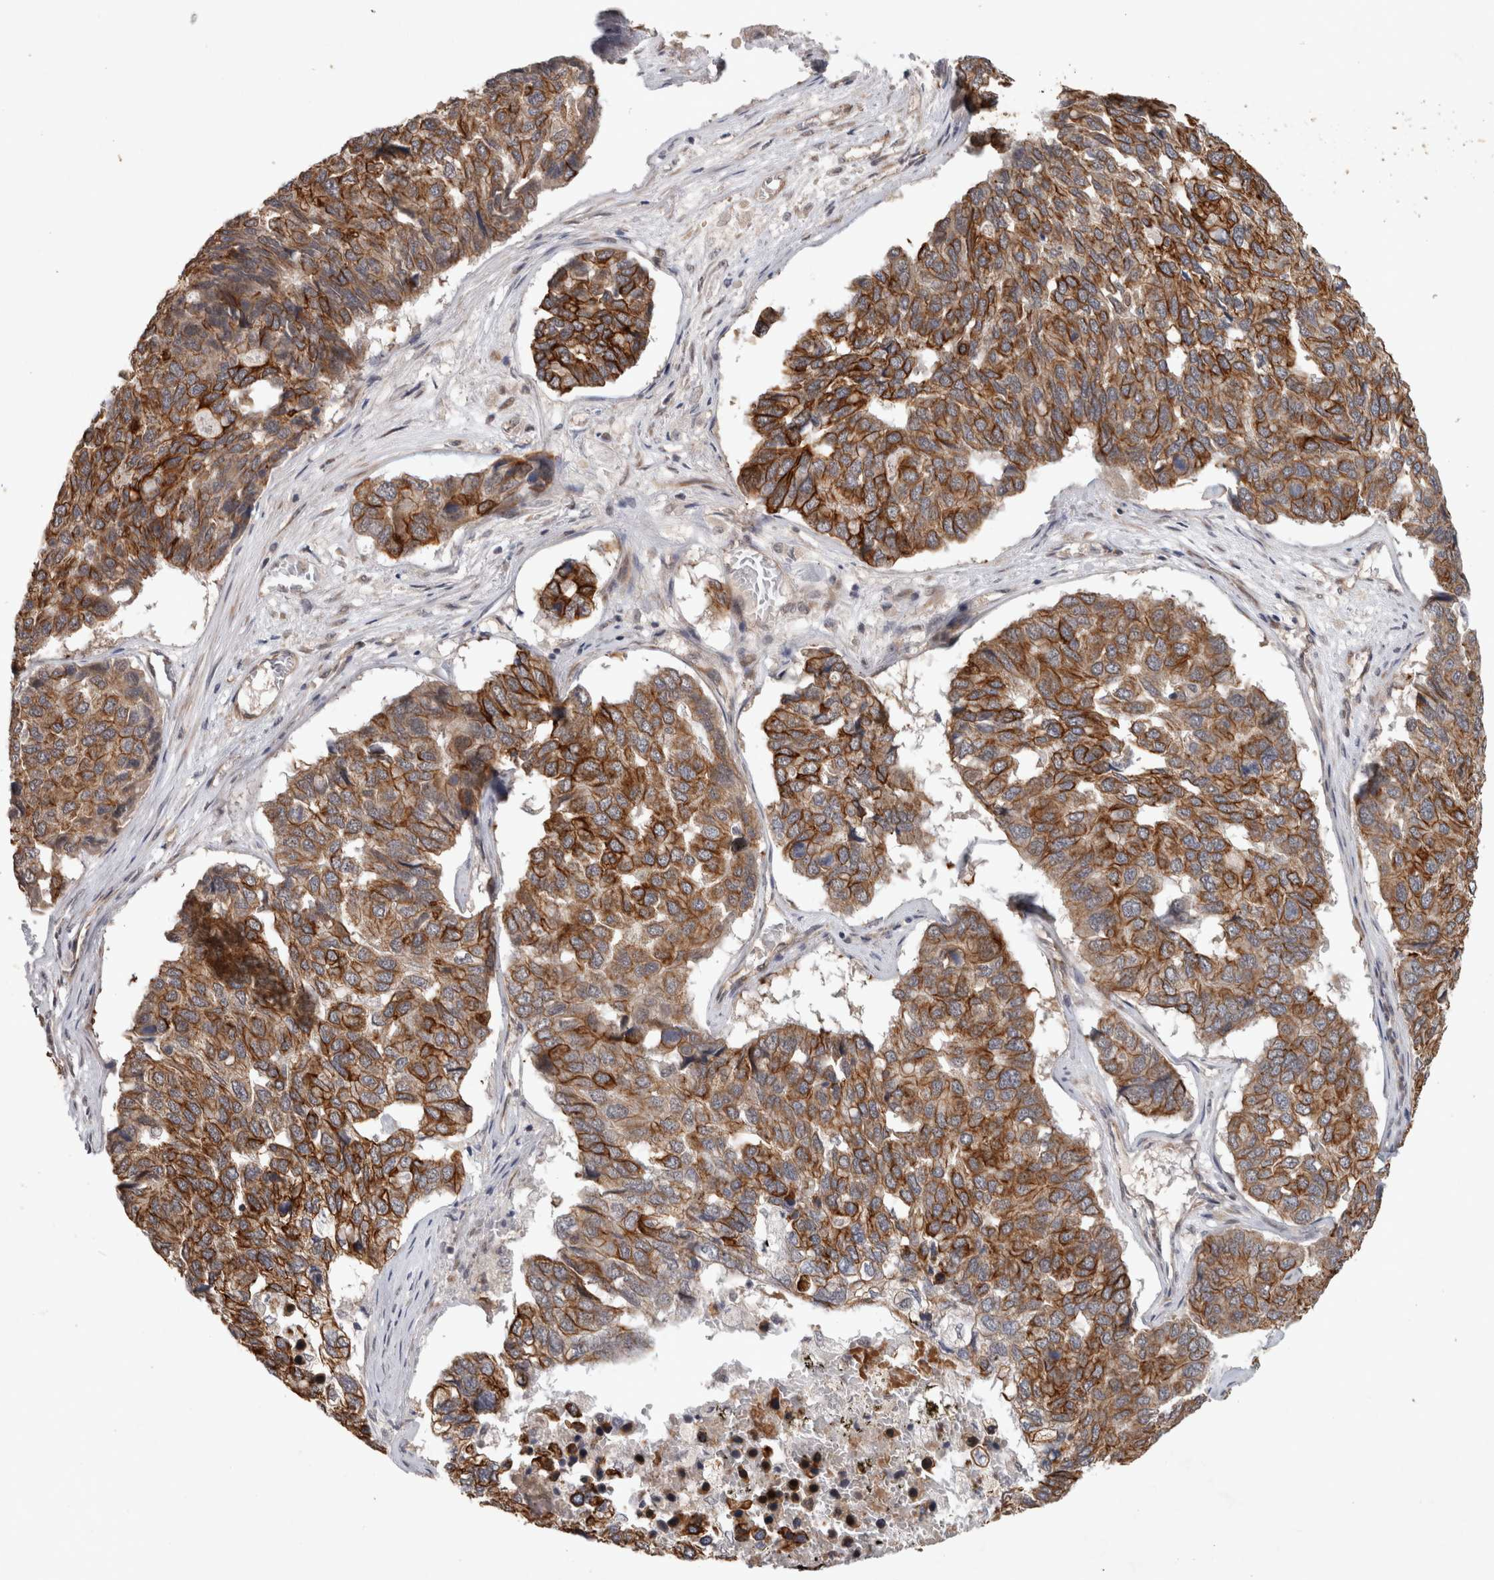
{"staining": {"intensity": "moderate", "quantity": ">75%", "location": "cytoplasmic/membranous"}, "tissue": "pancreatic cancer", "cell_type": "Tumor cells", "image_type": "cancer", "snomed": [{"axis": "morphology", "description": "Adenocarcinoma, NOS"}, {"axis": "topography", "description": "Pancreas"}], "caption": "An image of pancreatic adenocarcinoma stained for a protein shows moderate cytoplasmic/membranous brown staining in tumor cells.", "gene": "CRISPLD1", "patient": {"sex": "male", "age": 50}}